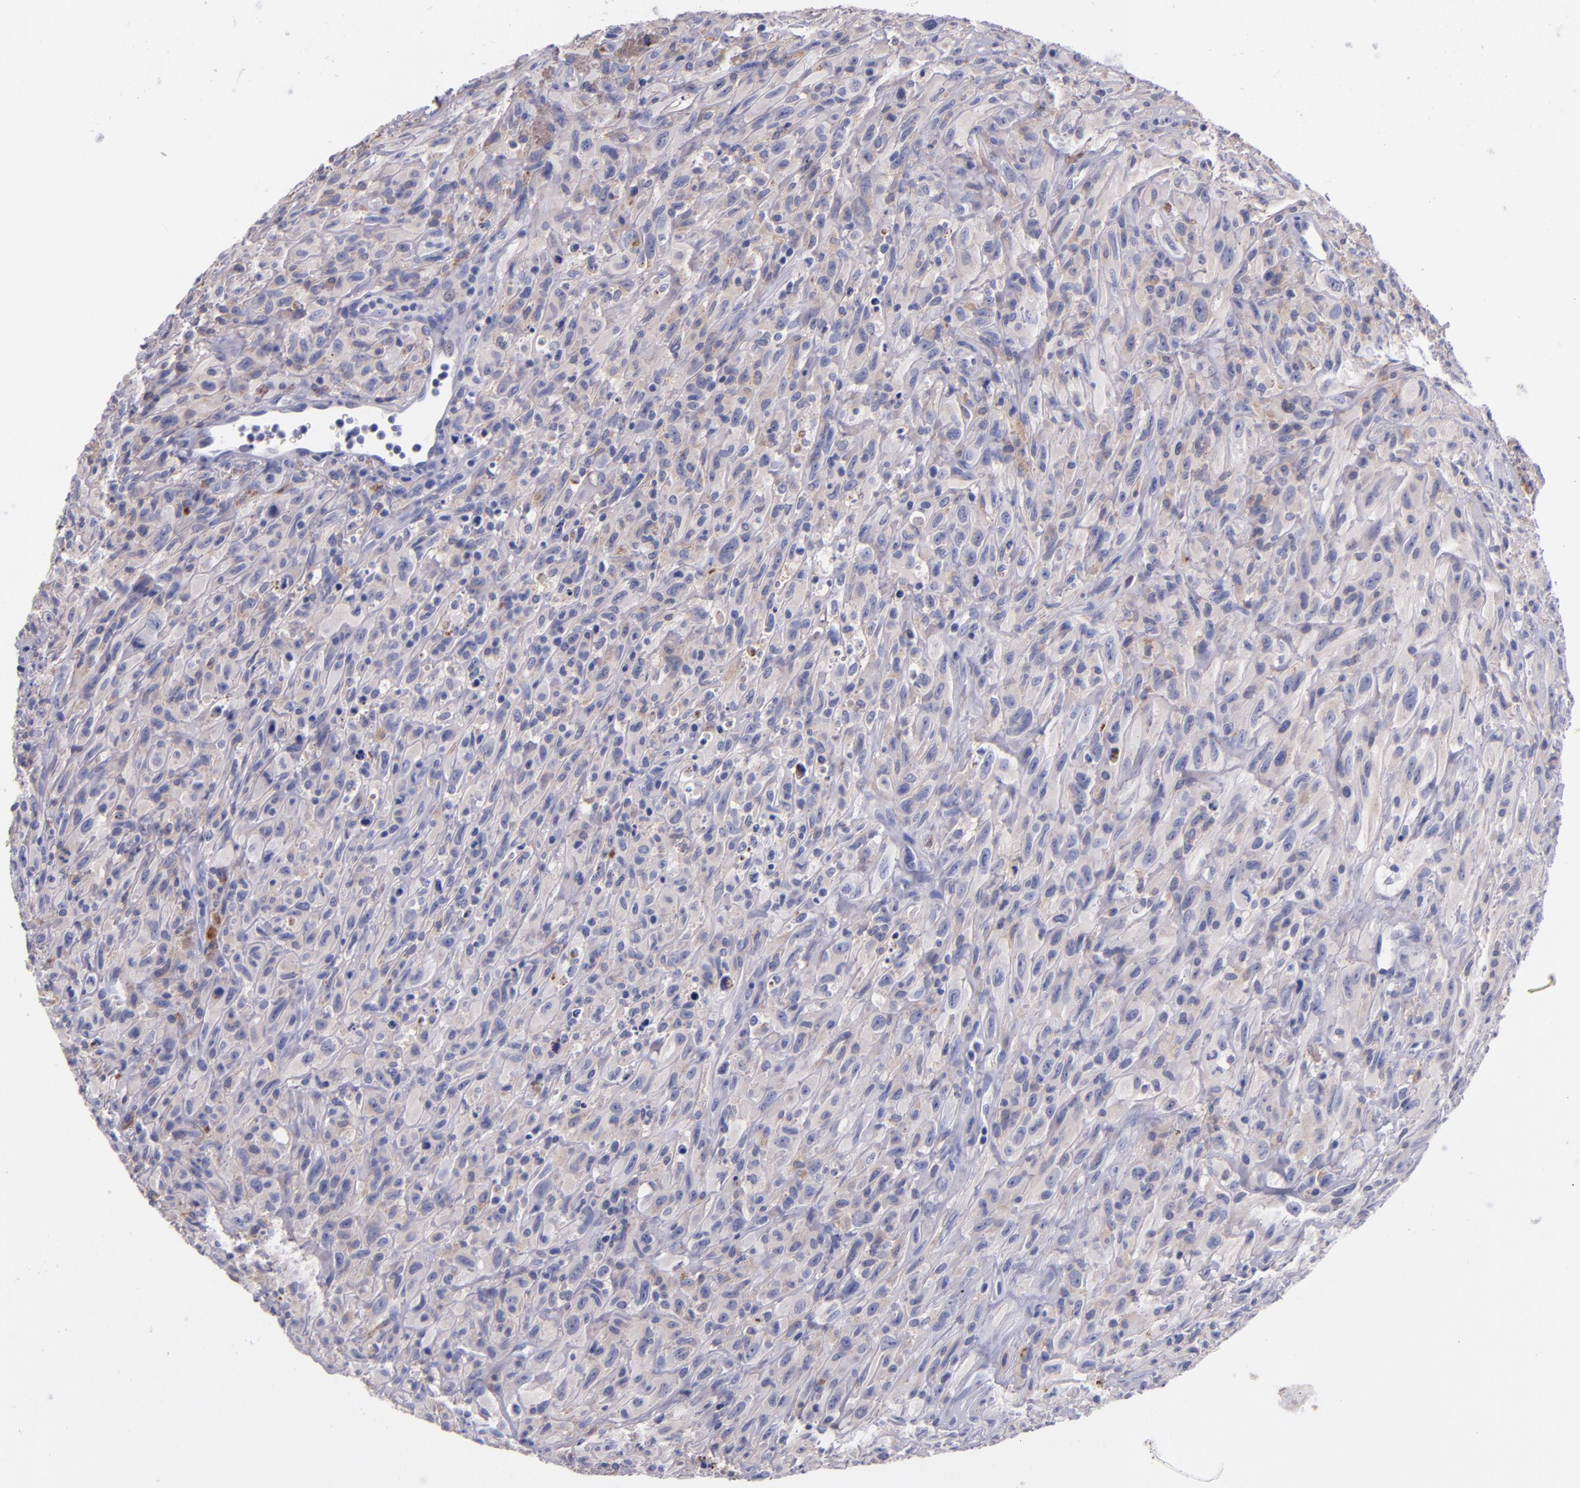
{"staining": {"intensity": "moderate", "quantity": "<25%", "location": "cytoplasmic/membranous"}, "tissue": "glioma", "cell_type": "Tumor cells", "image_type": "cancer", "snomed": [{"axis": "morphology", "description": "Glioma, malignant, High grade"}, {"axis": "topography", "description": "Brain"}], "caption": "Immunohistochemical staining of glioma exhibits moderate cytoplasmic/membranous protein staining in about <25% of tumor cells.", "gene": "IVL", "patient": {"sex": "male", "age": 48}}